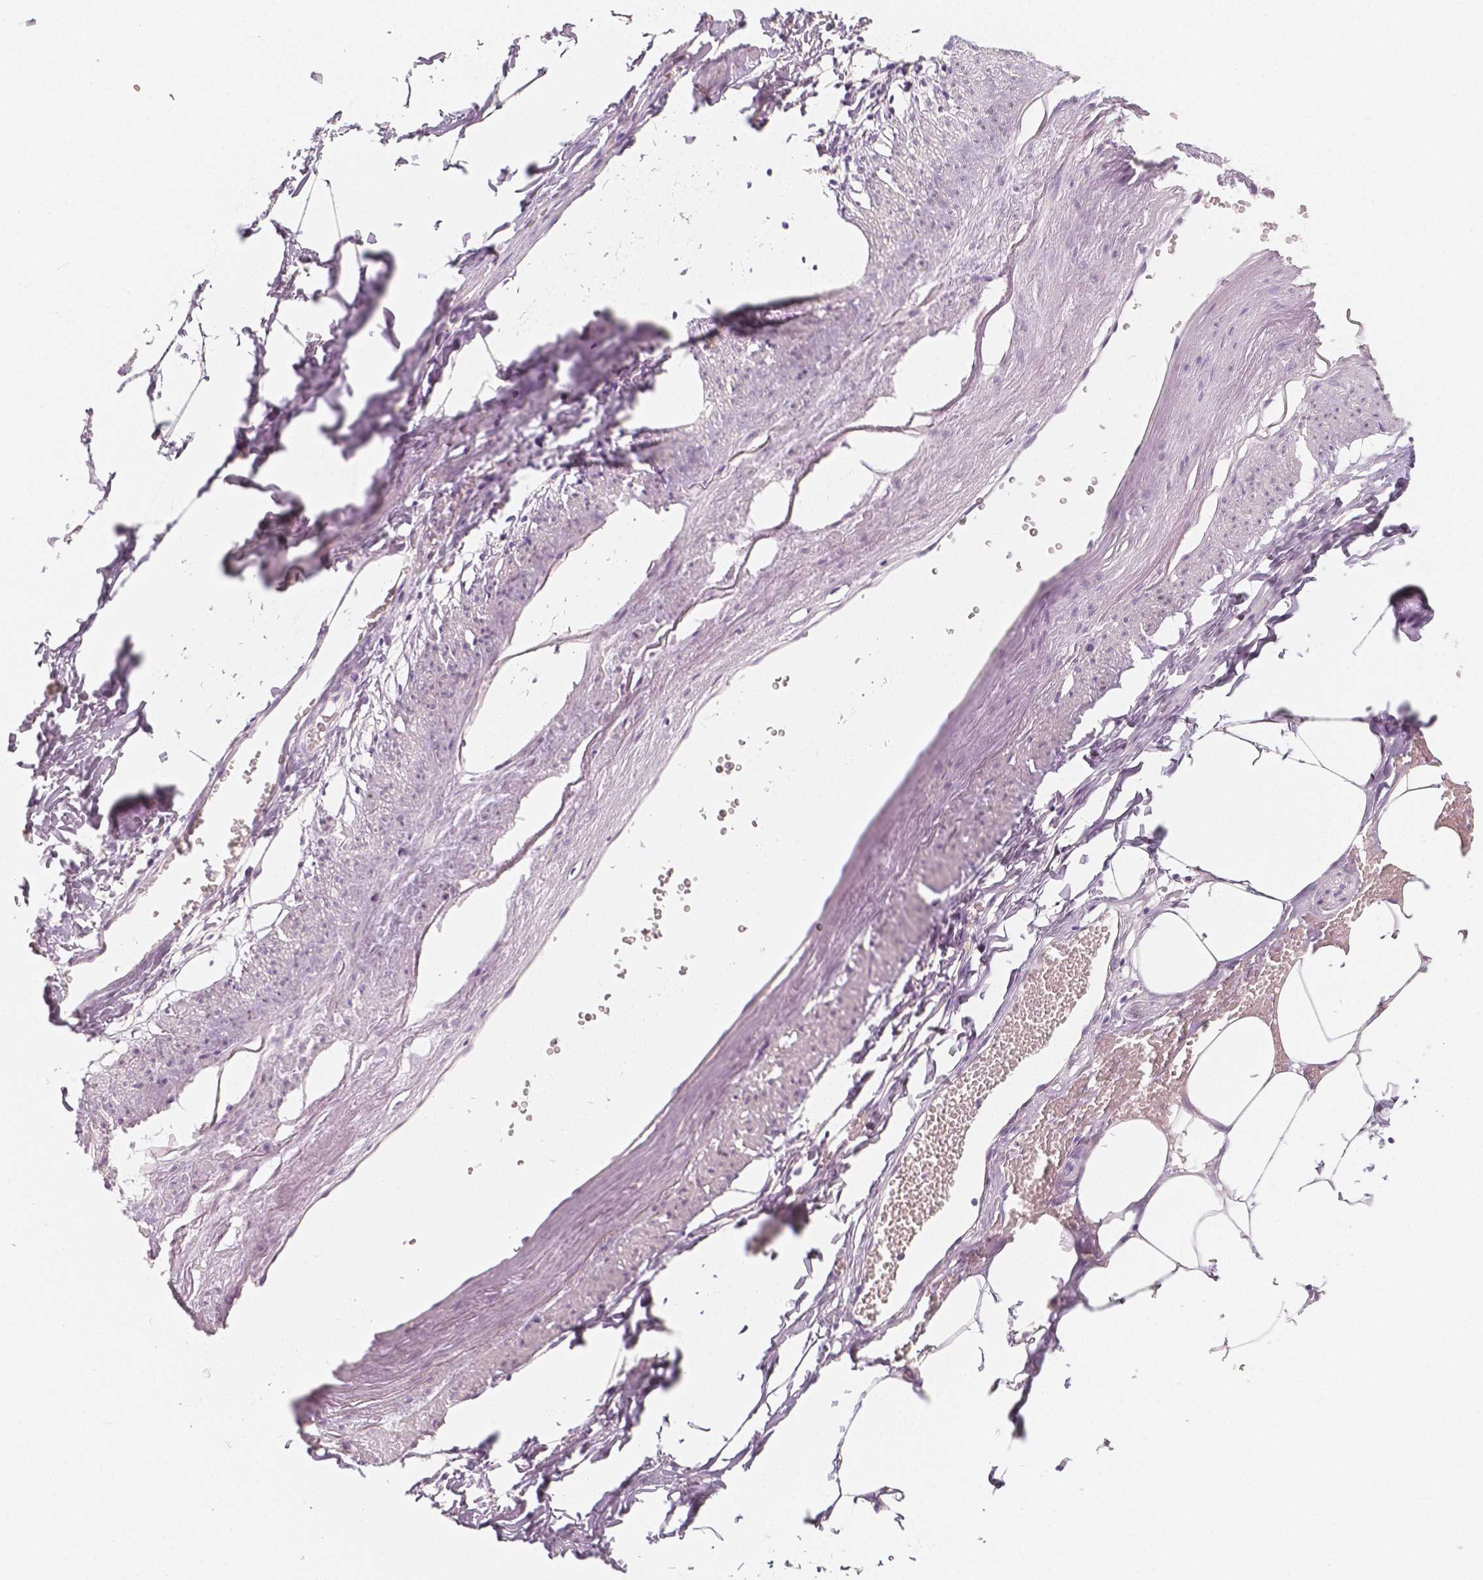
{"staining": {"intensity": "negative", "quantity": "none", "location": "none"}, "tissue": "adipose tissue", "cell_type": "Adipocytes", "image_type": "normal", "snomed": [{"axis": "morphology", "description": "Normal tissue, NOS"}, {"axis": "topography", "description": "Prostate"}, {"axis": "topography", "description": "Peripheral nerve tissue"}], "caption": "Immunohistochemistry micrograph of benign human adipose tissue stained for a protein (brown), which demonstrates no staining in adipocytes.", "gene": "NECAB2", "patient": {"sex": "male", "age": 55}}